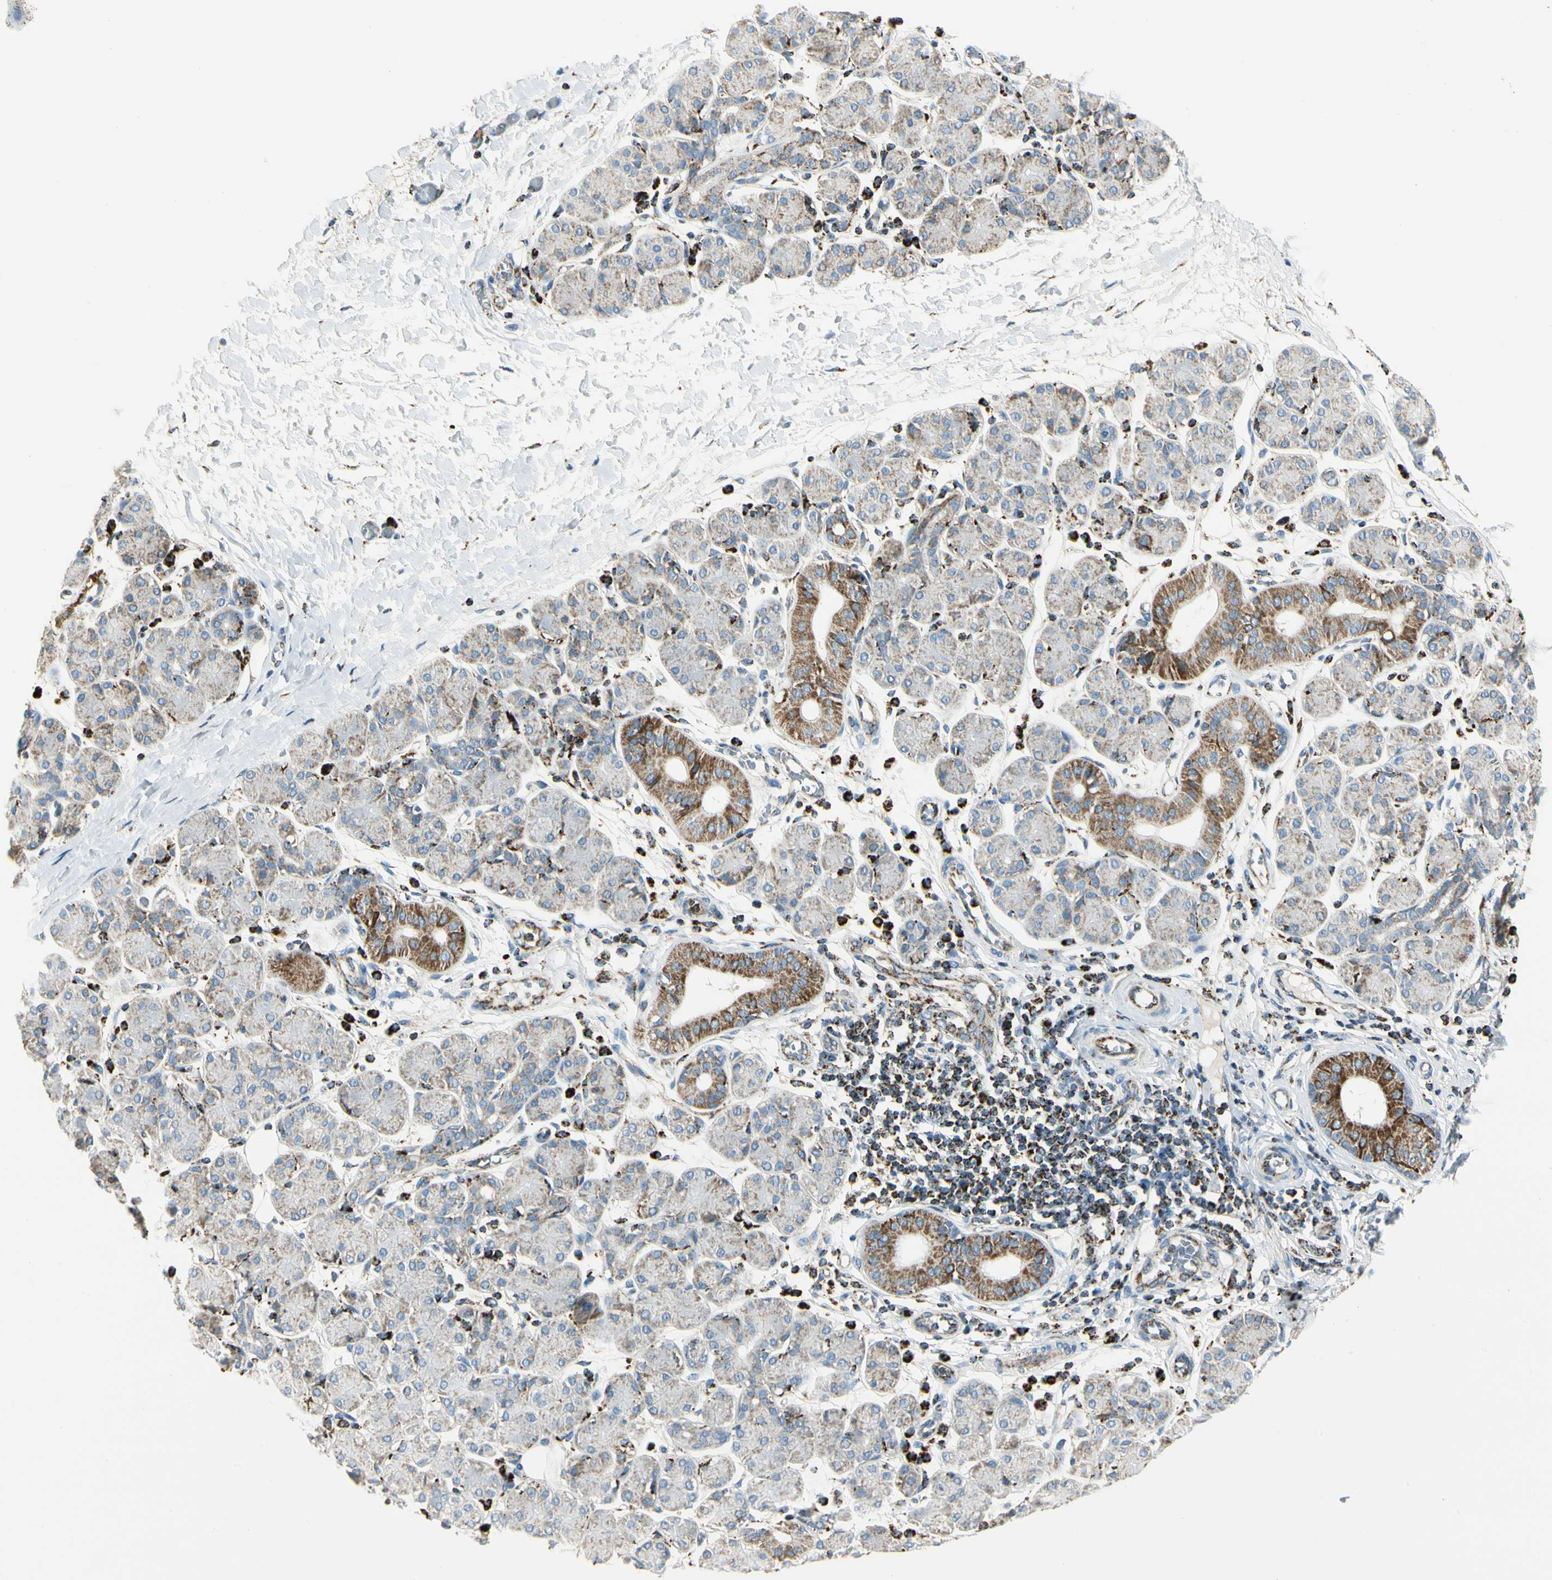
{"staining": {"intensity": "weak", "quantity": "25%-75%", "location": "cytoplasmic/membranous"}, "tissue": "salivary gland", "cell_type": "Glandular cells", "image_type": "normal", "snomed": [{"axis": "morphology", "description": "Normal tissue, NOS"}, {"axis": "morphology", "description": "Inflammation, NOS"}, {"axis": "topography", "description": "Lymph node"}, {"axis": "topography", "description": "Salivary gland"}], "caption": "Immunohistochemical staining of normal salivary gland shows low levels of weak cytoplasmic/membranous staining in about 25%-75% of glandular cells. (DAB (3,3'-diaminobenzidine) IHC, brown staining for protein, blue staining for nuclei).", "gene": "ME2", "patient": {"sex": "male", "age": 3}}